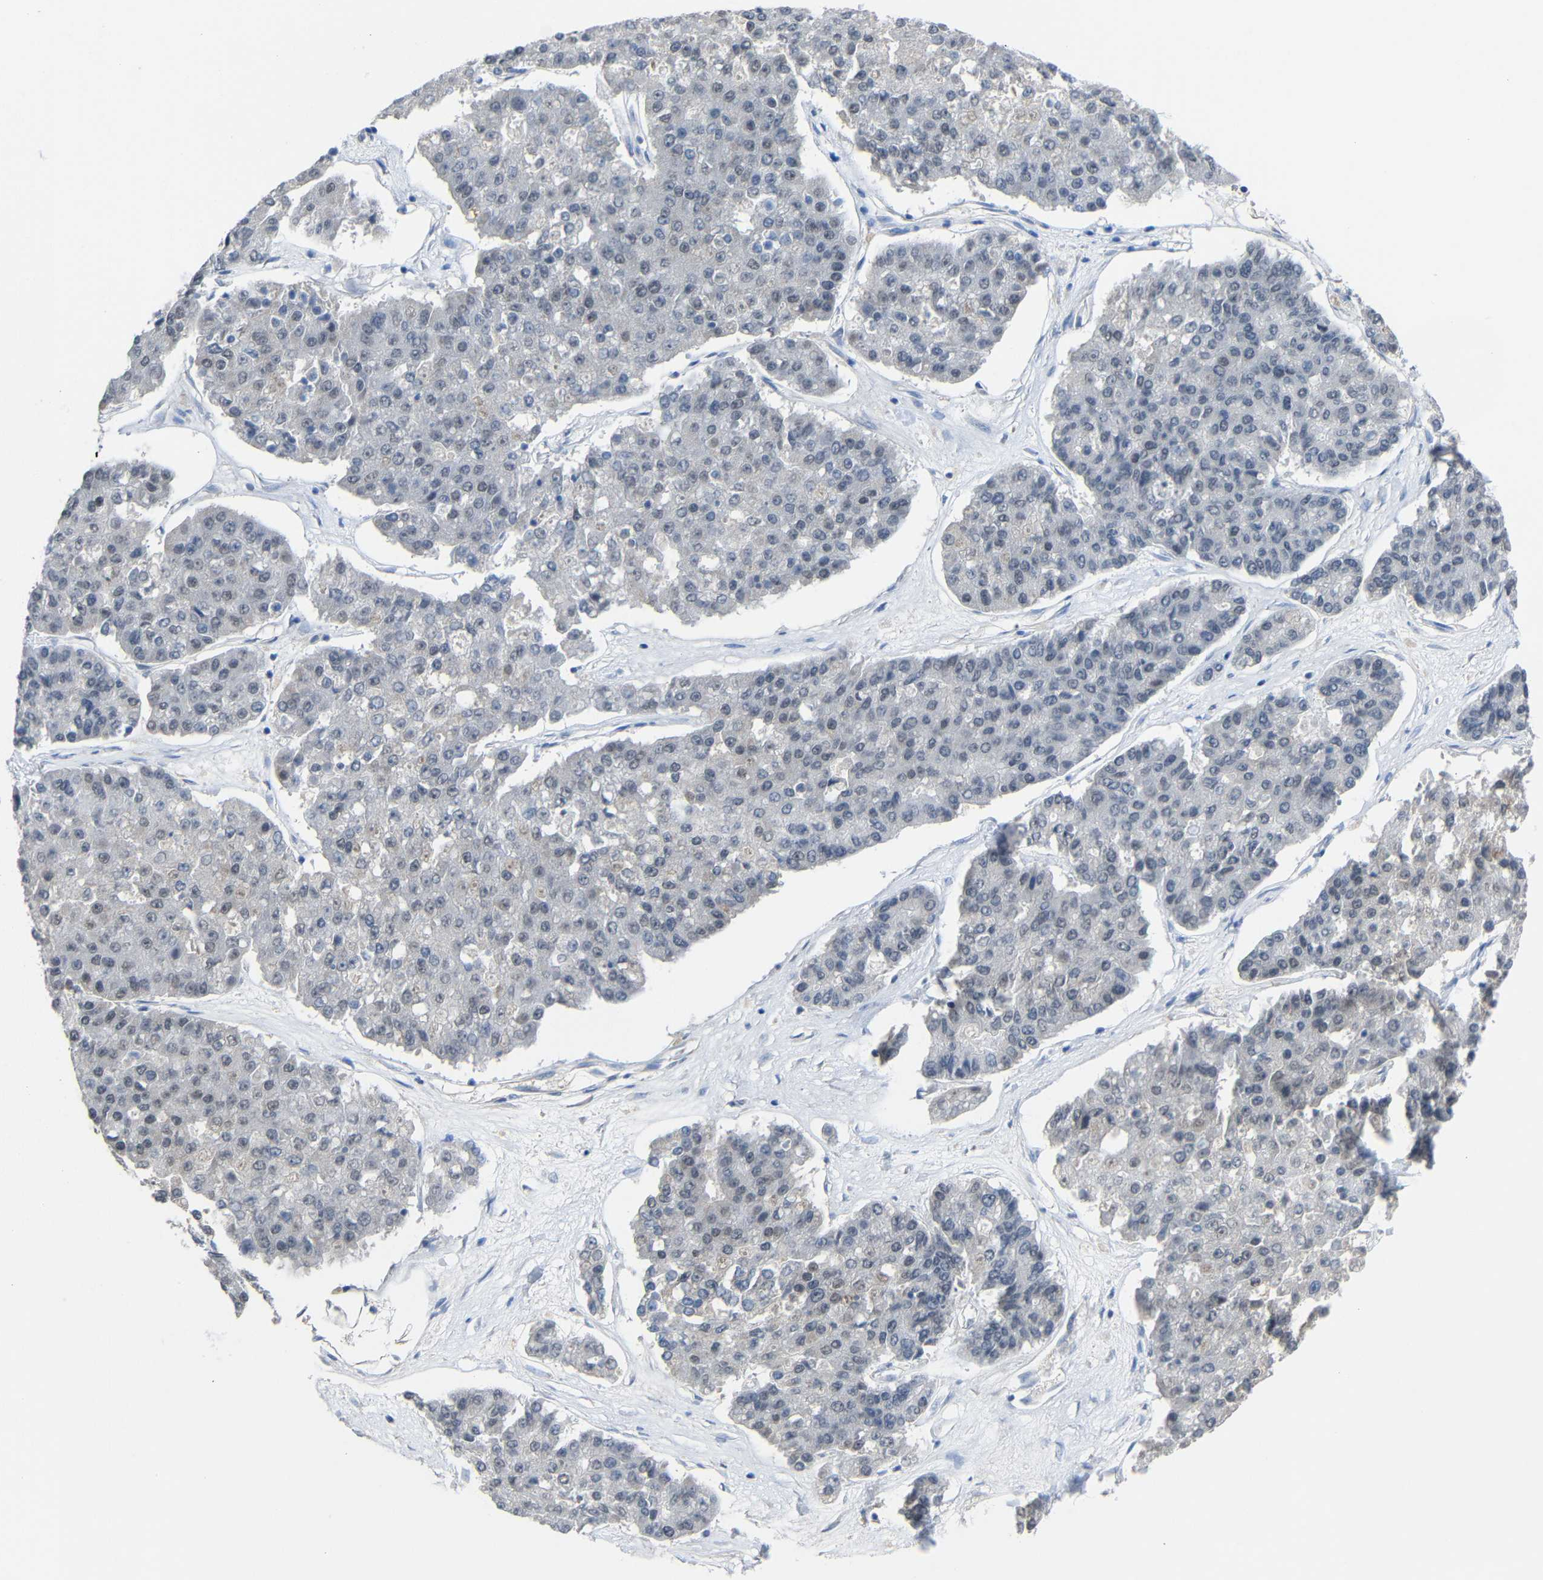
{"staining": {"intensity": "moderate", "quantity": "<25%", "location": "nuclear"}, "tissue": "pancreatic cancer", "cell_type": "Tumor cells", "image_type": "cancer", "snomed": [{"axis": "morphology", "description": "Adenocarcinoma, NOS"}, {"axis": "topography", "description": "Pancreas"}], "caption": "A low amount of moderate nuclear expression is present in approximately <25% of tumor cells in pancreatic cancer tissue. The staining was performed using DAB (3,3'-diaminobenzidine) to visualize the protein expression in brown, while the nuclei were stained in blue with hematoxylin (Magnification: 20x).", "gene": "HNF1A", "patient": {"sex": "male", "age": 50}}